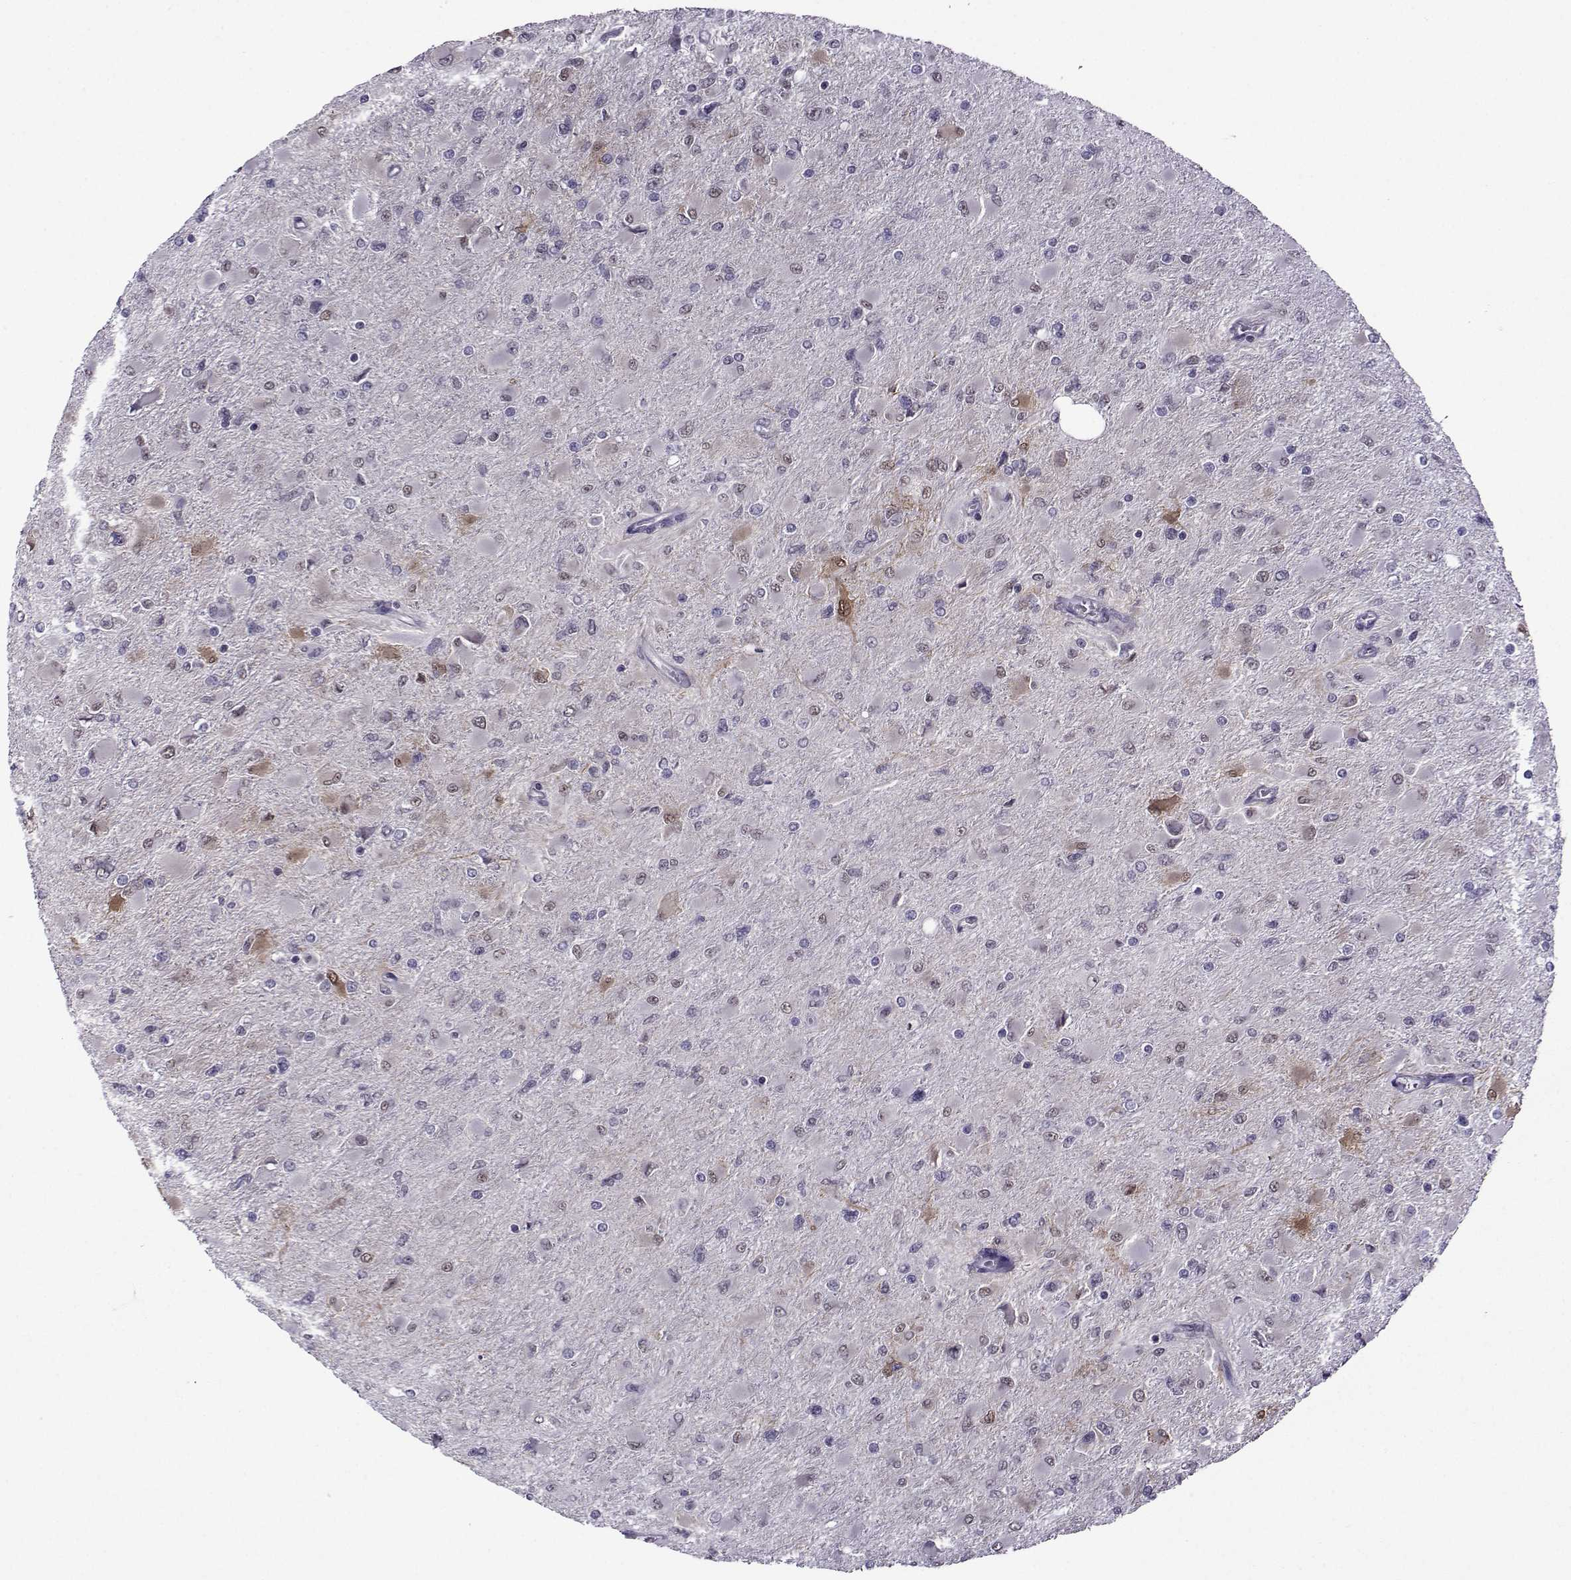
{"staining": {"intensity": "negative", "quantity": "none", "location": "none"}, "tissue": "glioma", "cell_type": "Tumor cells", "image_type": "cancer", "snomed": [{"axis": "morphology", "description": "Glioma, malignant, High grade"}, {"axis": "topography", "description": "Cerebral cortex"}], "caption": "High magnification brightfield microscopy of glioma stained with DAB (3,3'-diaminobenzidine) (brown) and counterstained with hematoxylin (blue): tumor cells show no significant expression.", "gene": "DDX20", "patient": {"sex": "female", "age": 36}}